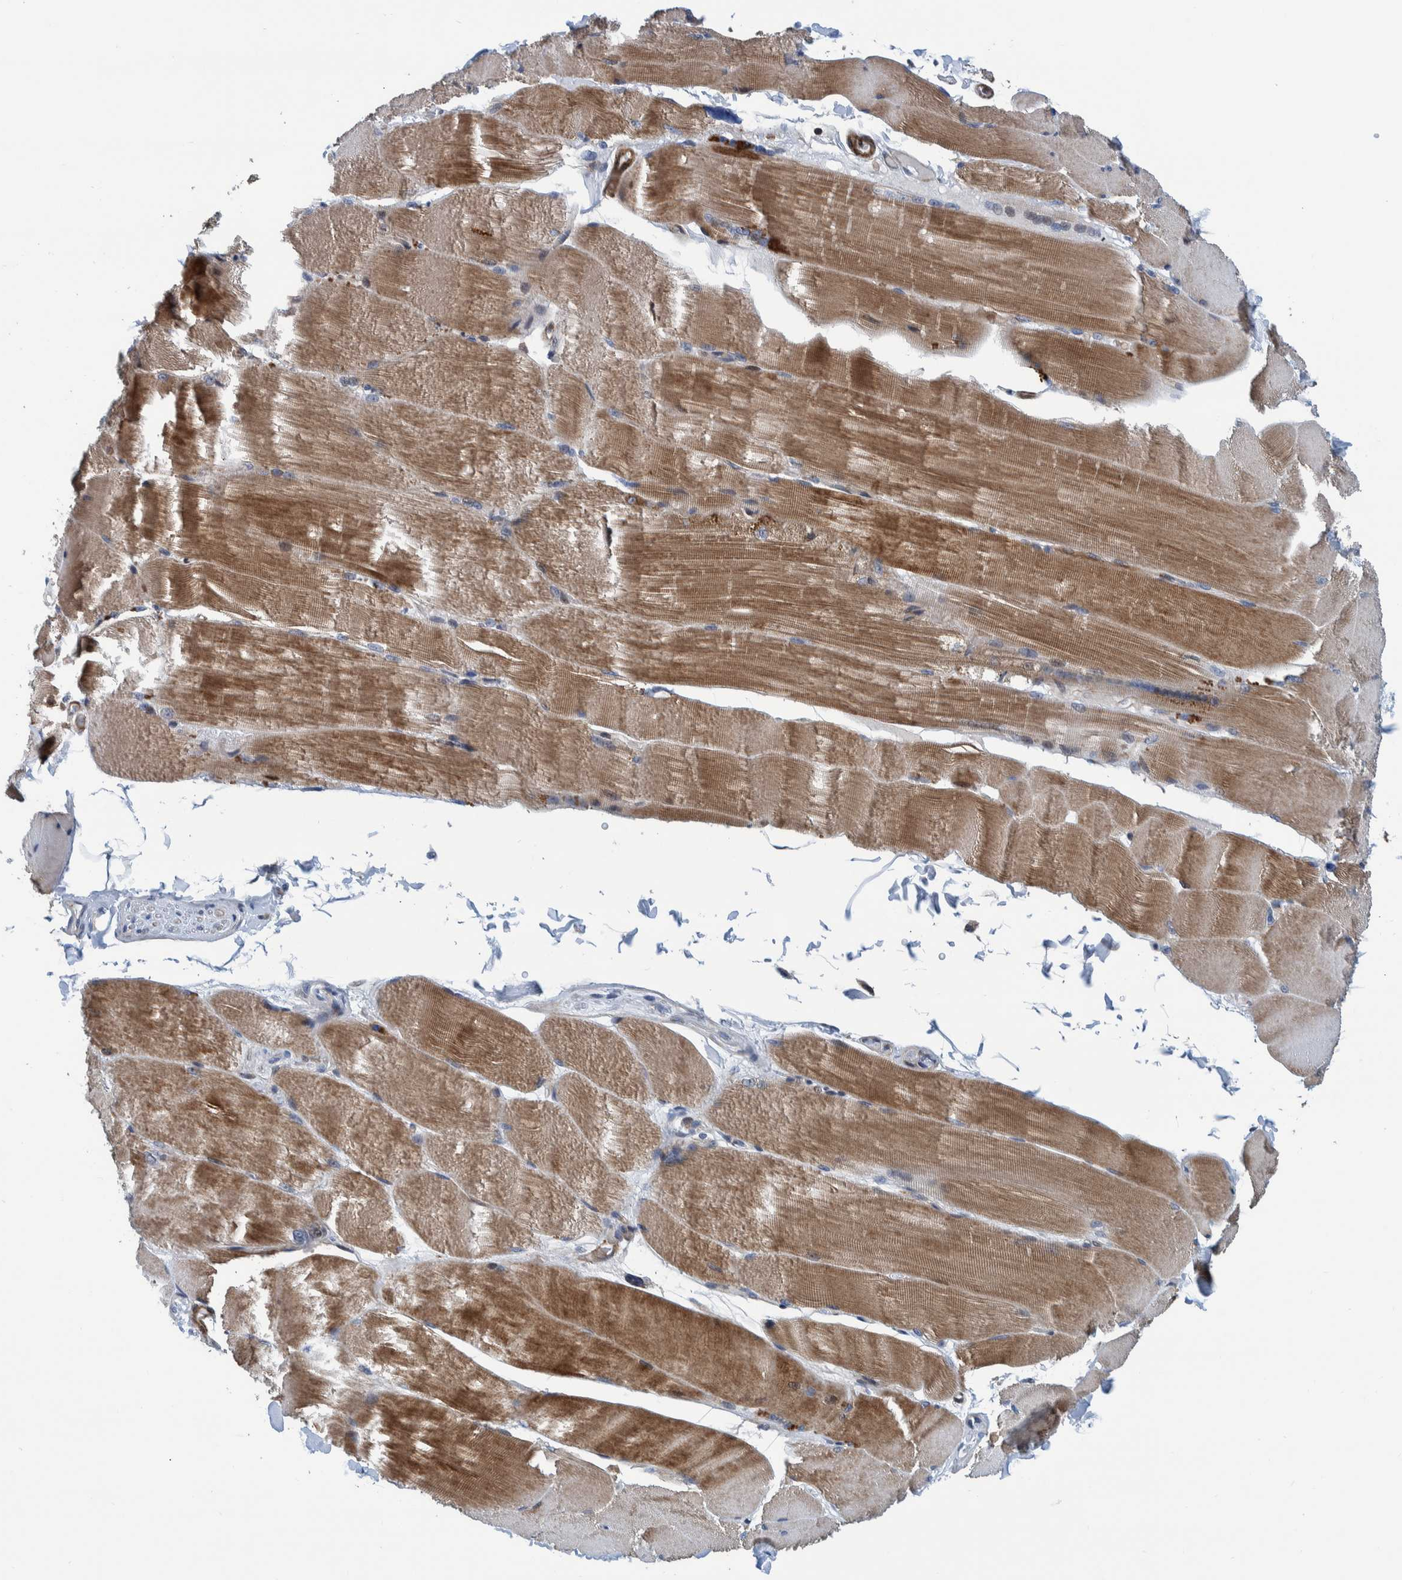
{"staining": {"intensity": "moderate", "quantity": ">75%", "location": "cytoplasmic/membranous"}, "tissue": "skeletal muscle", "cell_type": "Myocytes", "image_type": "normal", "snomed": [{"axis": "morphology", "description": "Normal tissue, NOS"}, {"axis": "topography", "description": "Skin"}, {"axis": "topography", "description": "Skeletal muscle"}], "caption": "A high-resolution photomicrograph shows IHC staining of normal skeletal muscle, which reveals moderate cytoplasmic/membranous expression in approximately >75% of myocytes.", "gene": "MKS1", "patient": {"sex": "male", "age": 83}}